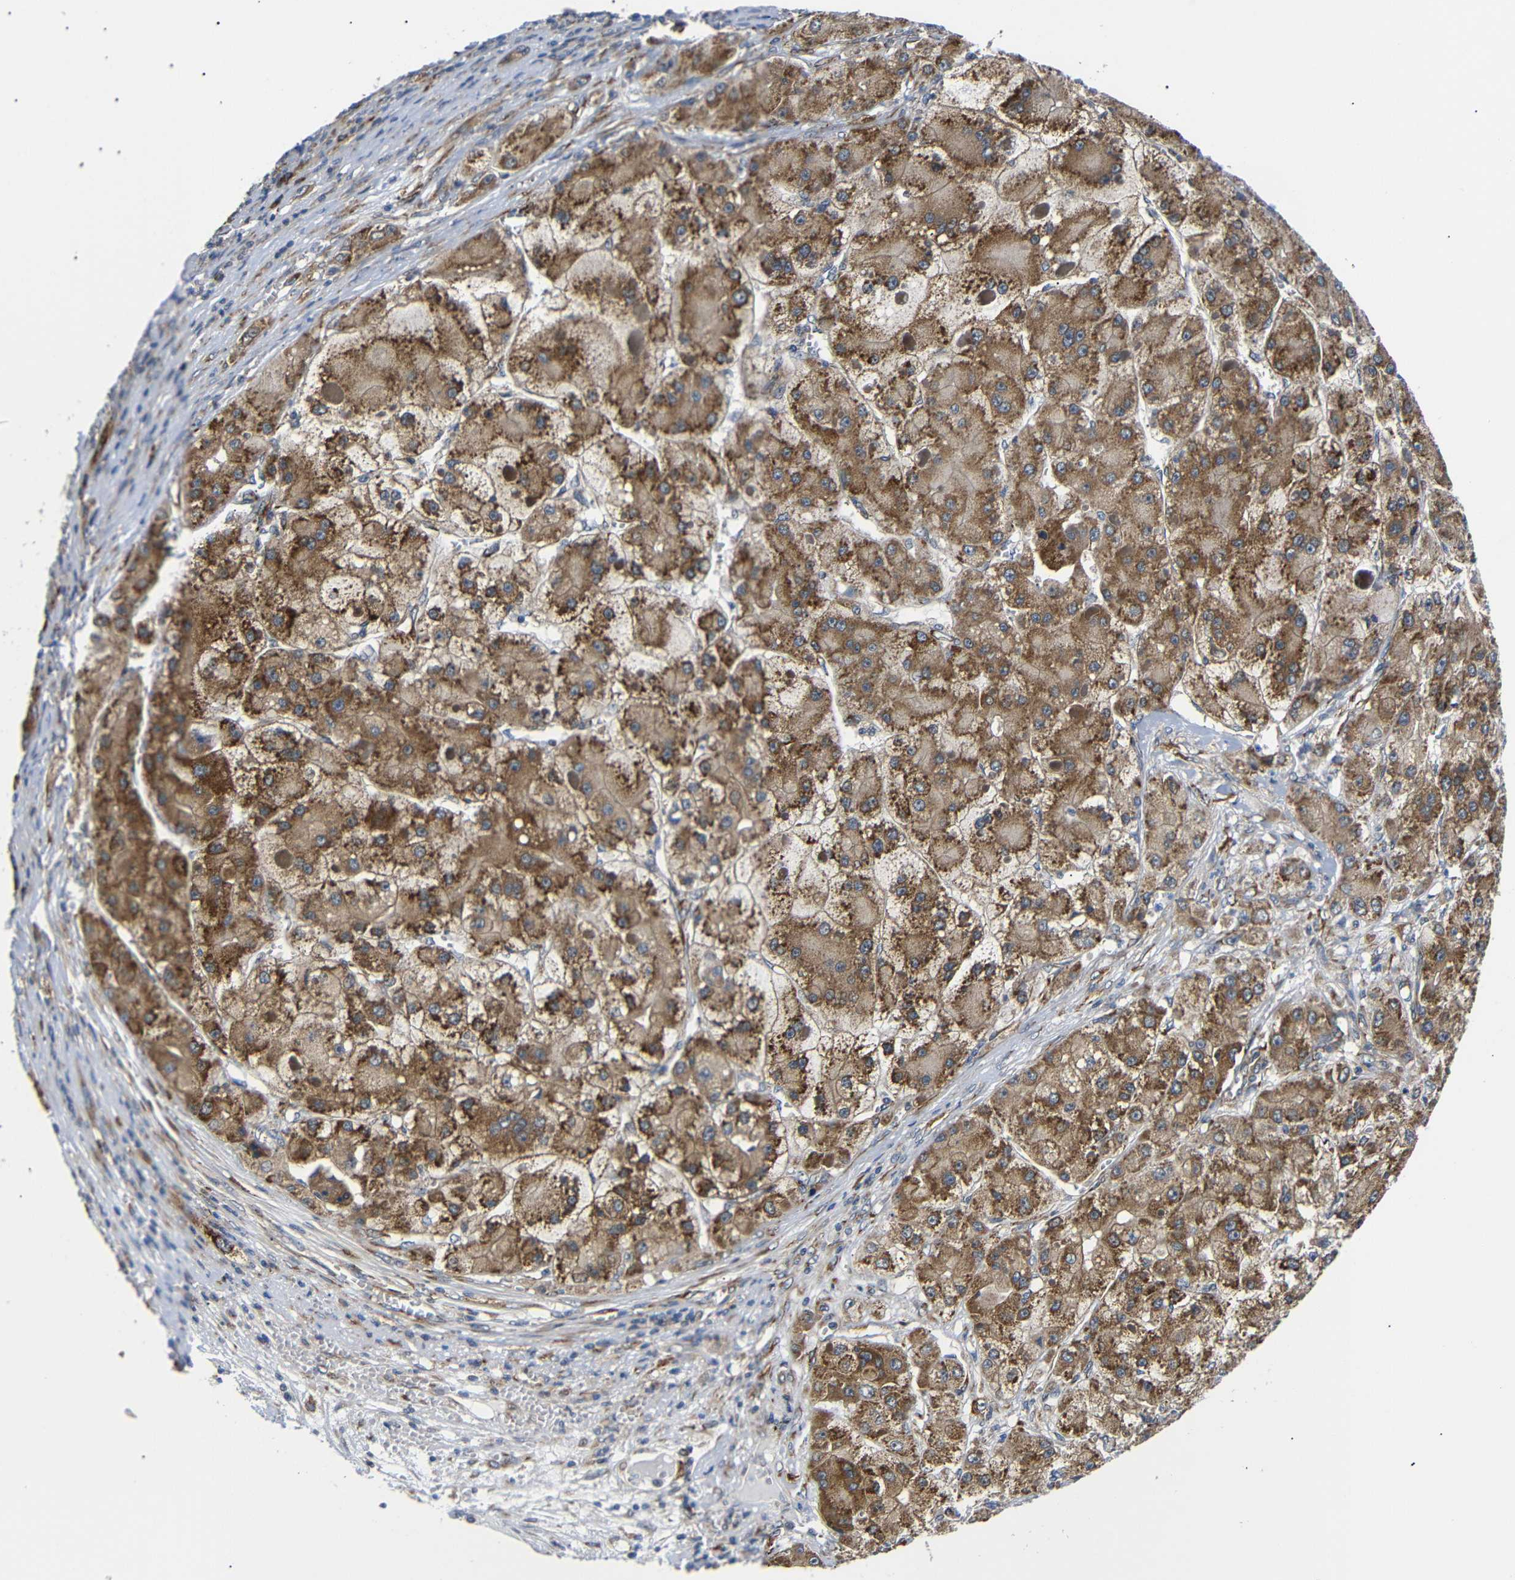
{"staining": {"intensity": "moderate", "quantity": ">75%", "location": "cytoplasmic/membranous"}, "tissue": "liver cancer", "cell_type": "Tumor cells", "image_type": "cancer", "snomed": [{"axis": "morphology", "description": "Carcinoma, Hepatocellular, NOS"}, {"axis": "topography", "description": "Liver"}], "caption": "A micrograph of hepatocellular carcinoma (liver) stained for a protein shows moderate cytoplasmic/membranous brown staining in tumor cells.", "gene": "KANK4", "patient": {"sex": "female", "age": 73}}